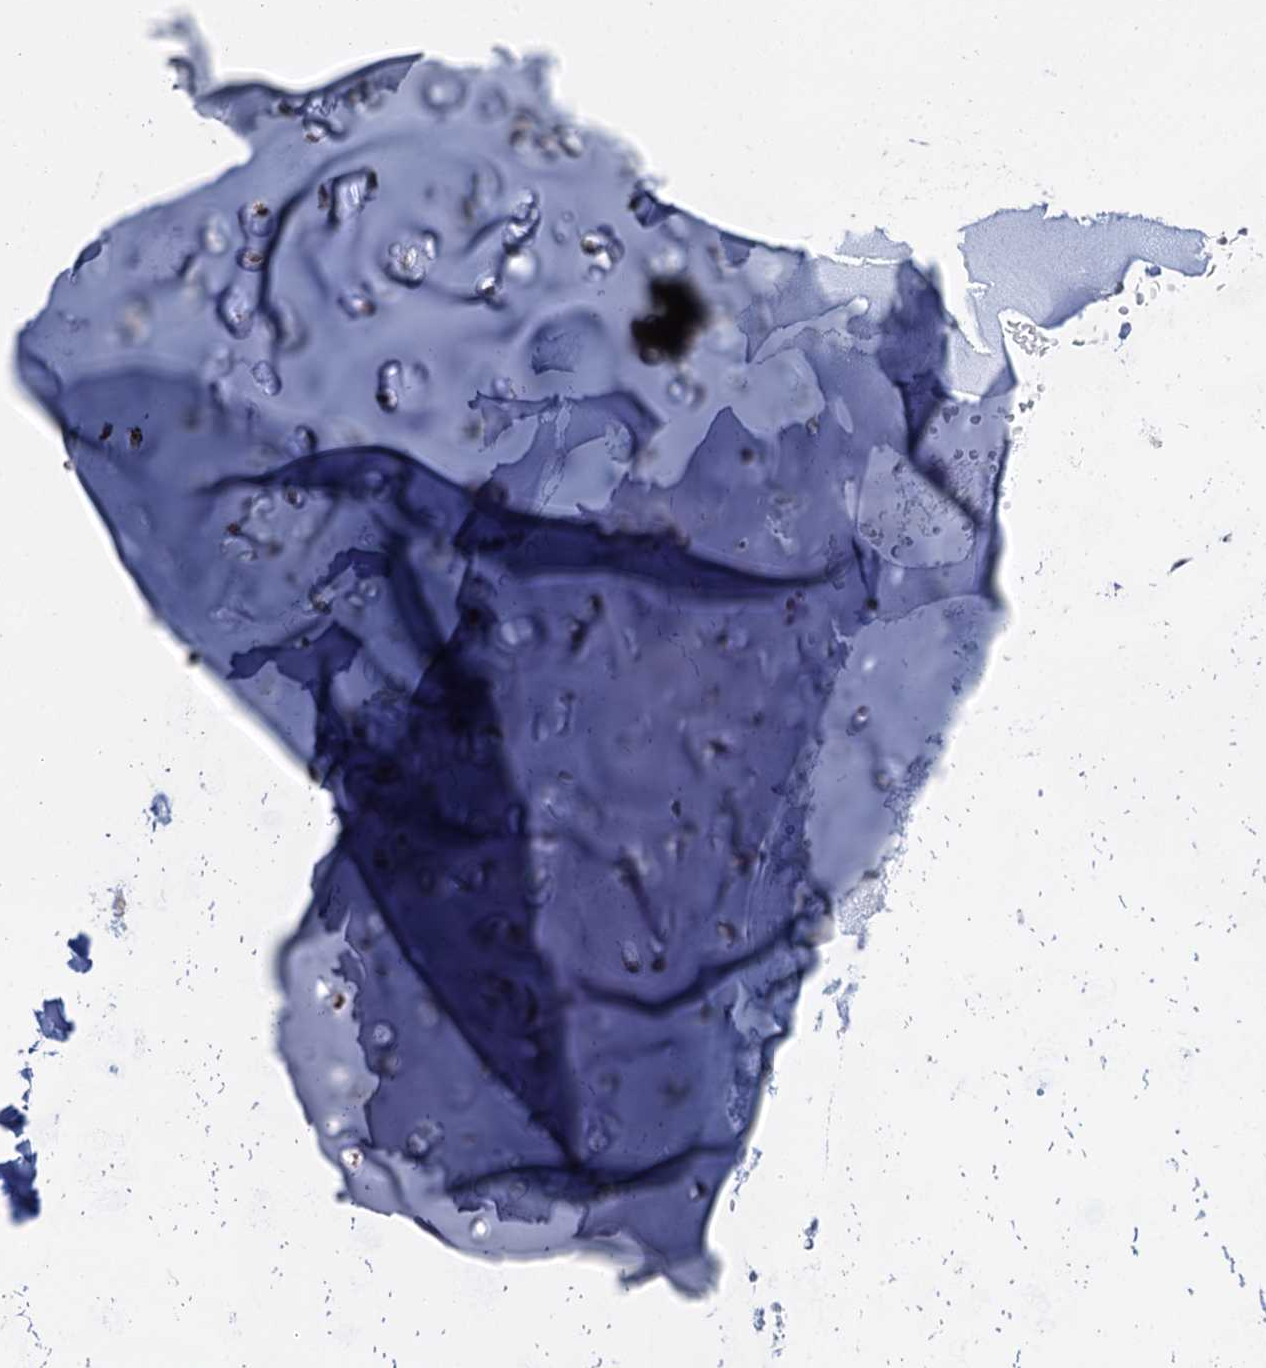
{"staining": {"intensity": "negative", "quantity": "none", "location": "none"}, "tissue": "adipose tissue", "cell_type": "Adipocytes", "image_type": "normal", "snomed": [{"axis": "morphology", "description": "Normal tissue, NOS"}, {"axis": "morphology", "description": "Basal cell carcinoma"}, {"axis": "topography", "description": "Cartilage tissue"}, {"axis": "topography", "description": "Nasopharynx"}, {"axis": "topography", "description": "Oral tissue"}], "caption": "IHC photomicrograph of benign adipose tissue: adipose tissue stained with DAB (3,3'-diaminobenzidine) reveals no significant protein positivity in adipocytes.", "gene": "PRSS35", "patient": {"sex": "female", "age": 77}}